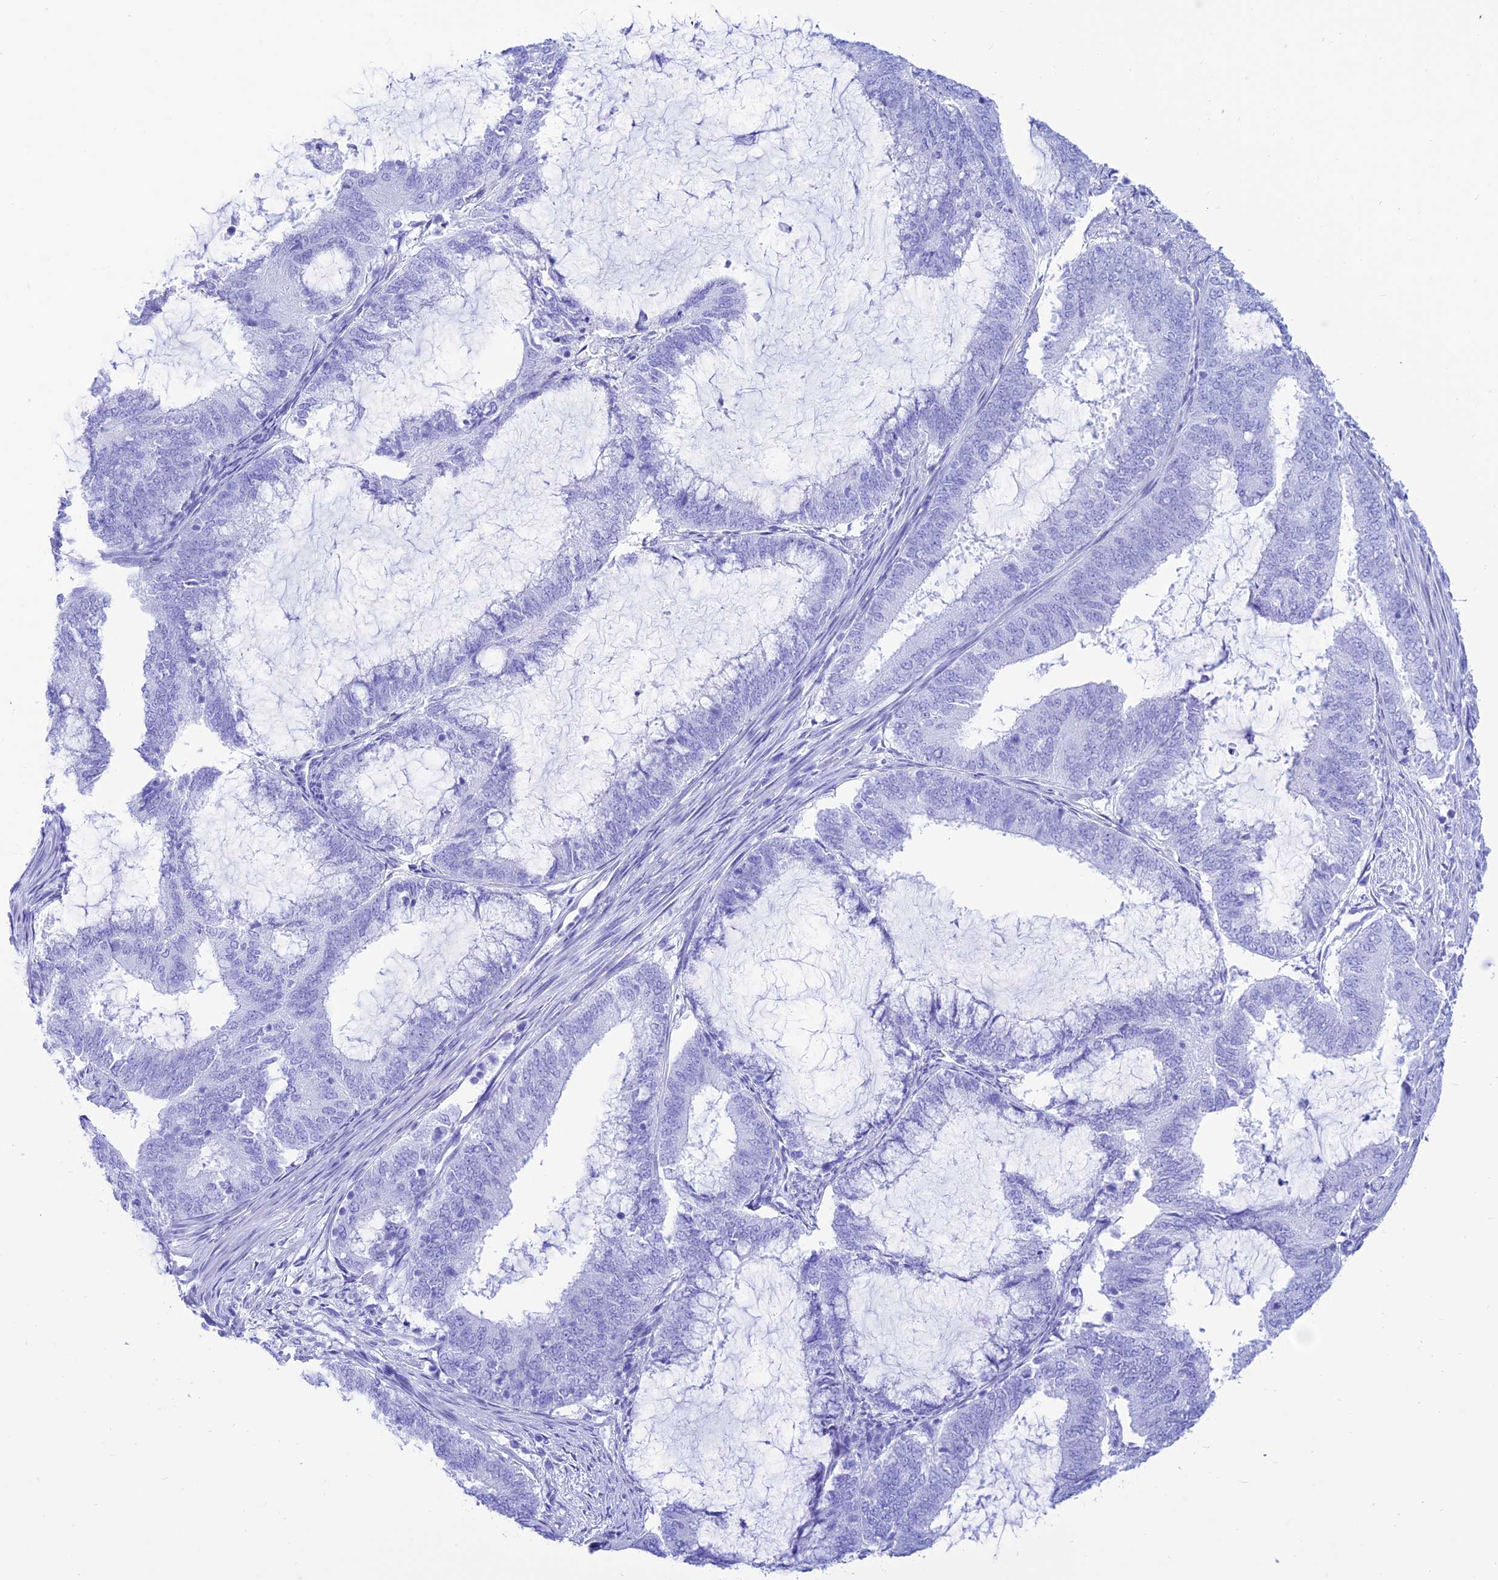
{"staining": {"intensity": "negative", "quantity": "none", "location": "none"}, "tissue": "endometrial cancer", "cell_type": "Tumor cells", "image_type": "cancer", "snomed": [{"axis": "morphology", "description": "Adenocarcinoma, NOS"}, {"axis": "topography", "description": "Endometrium"}], "caption": "IHC of endometrial cancer (adenocarcinoma) demonstrates no positivity in tumor cells.", "gene": "PRNP", "patient": {"sex": "female", "age": 51}}